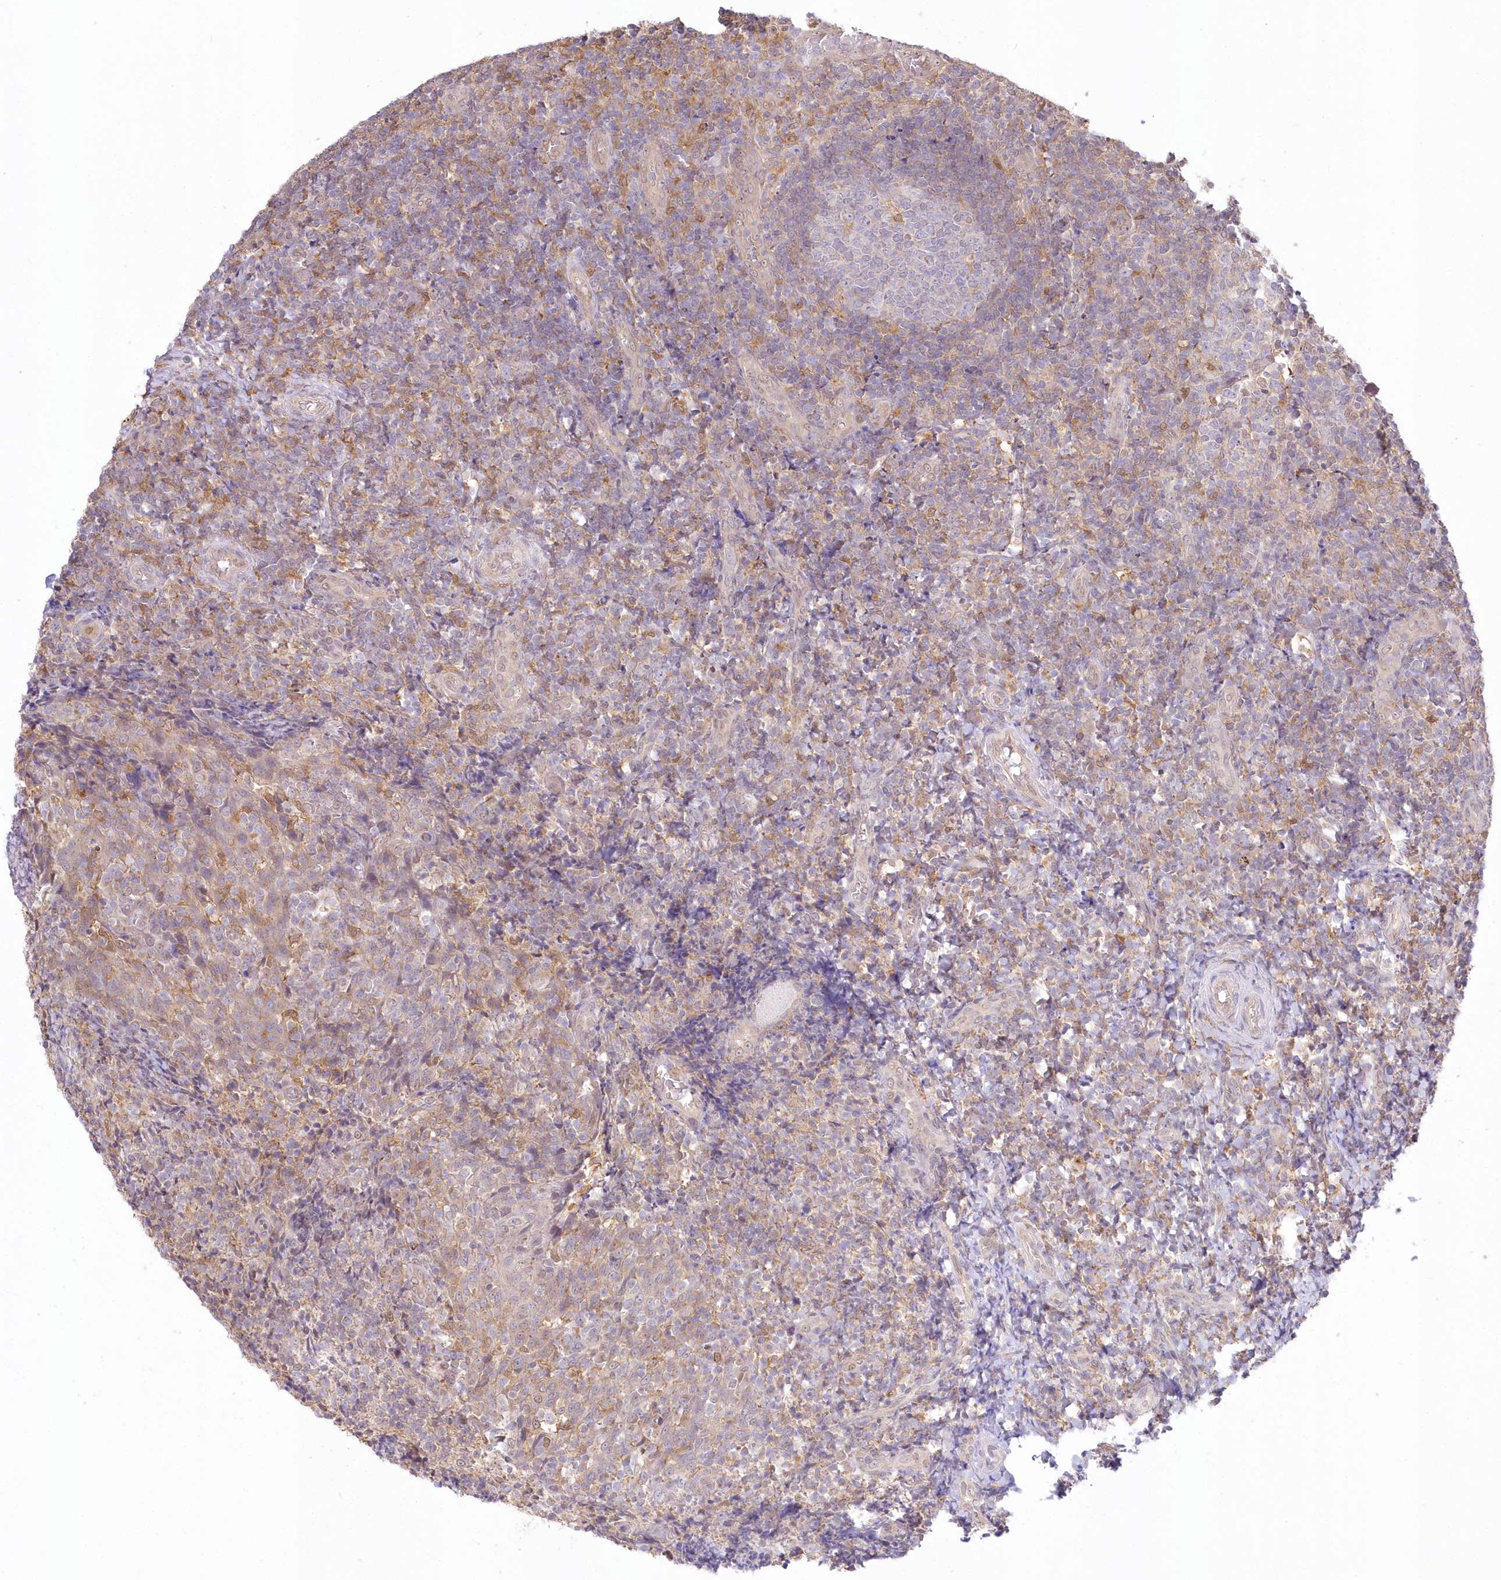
{"staining": {"intensity": "weak", "quantity": "<25%", "location": "cytoplasmic/membranous,nuclear"}, "tissue": "tonsil", "cell_type": "Germinal center cells", "image_type": "normal", "snomed": [{"axis": "morphology", "description": "Normal tissue, NOS"}, {"axis": "topography", "description": "Tonsil"}], "caption": "The histopathology image reveals no staining of germinal center cells in unremarkable tonsil.", "gene": "RNPEP", "patient": {"sex": "female", "age": 19}}